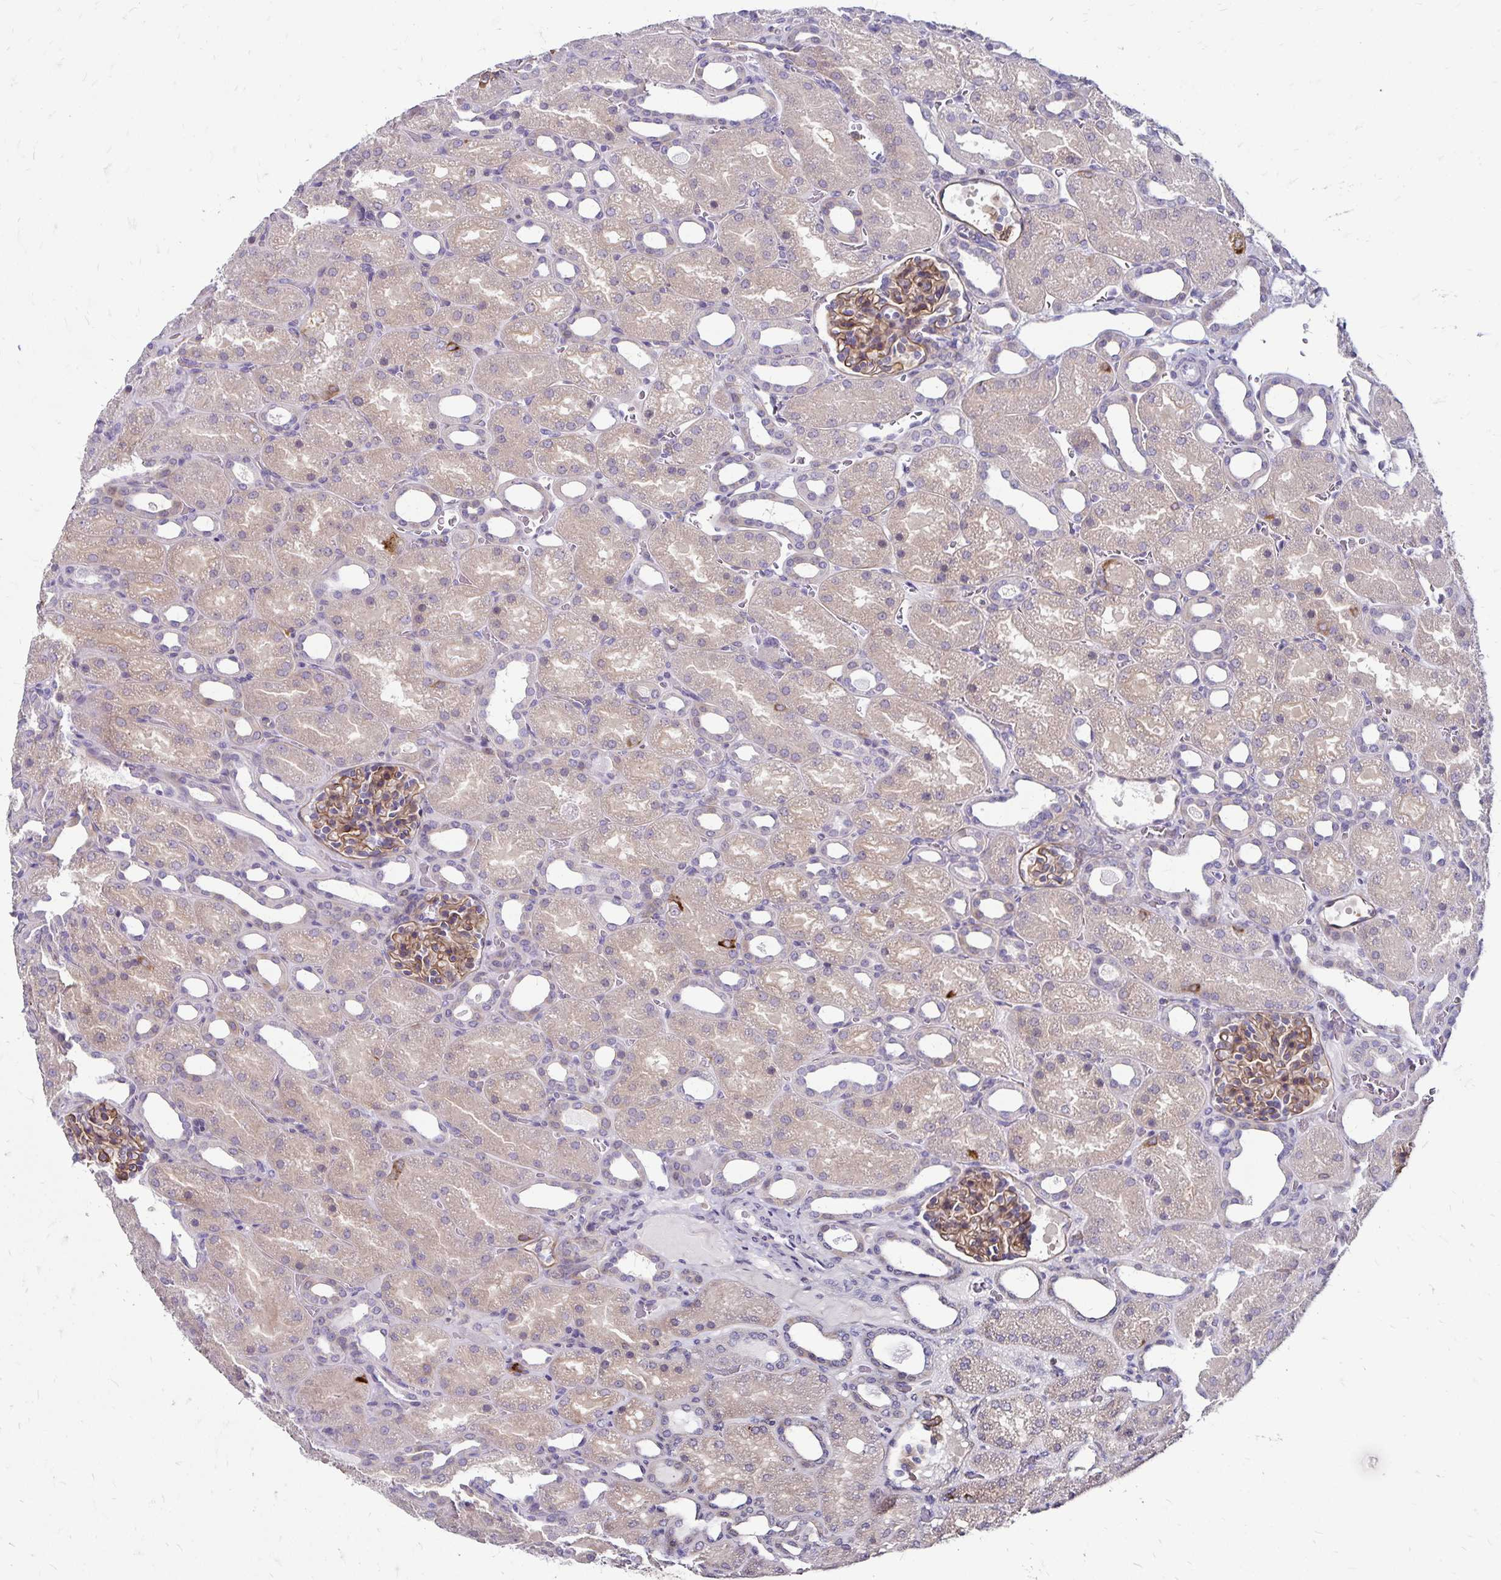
{"staining": {"intensity": "strong", "quantity": "25%-75%", "location": "cytoplasmic/membranous"}, "tissue": "kidney", "cell_type": "Cells in glomeruli", "image_type": "normal", "snomed": [{"axis": "morphology", "description": "Normal tissue, NOS"}, {"axis": "topography", "description": "Kidney"}], "caption": "Protein staining reveals strong cytoplasmic/membranous expression in approximately 25%-75% of cells in glomeruli in normal kidney.", "gene": "TNS3", "patient": {"sex": "male", "age": 2}}